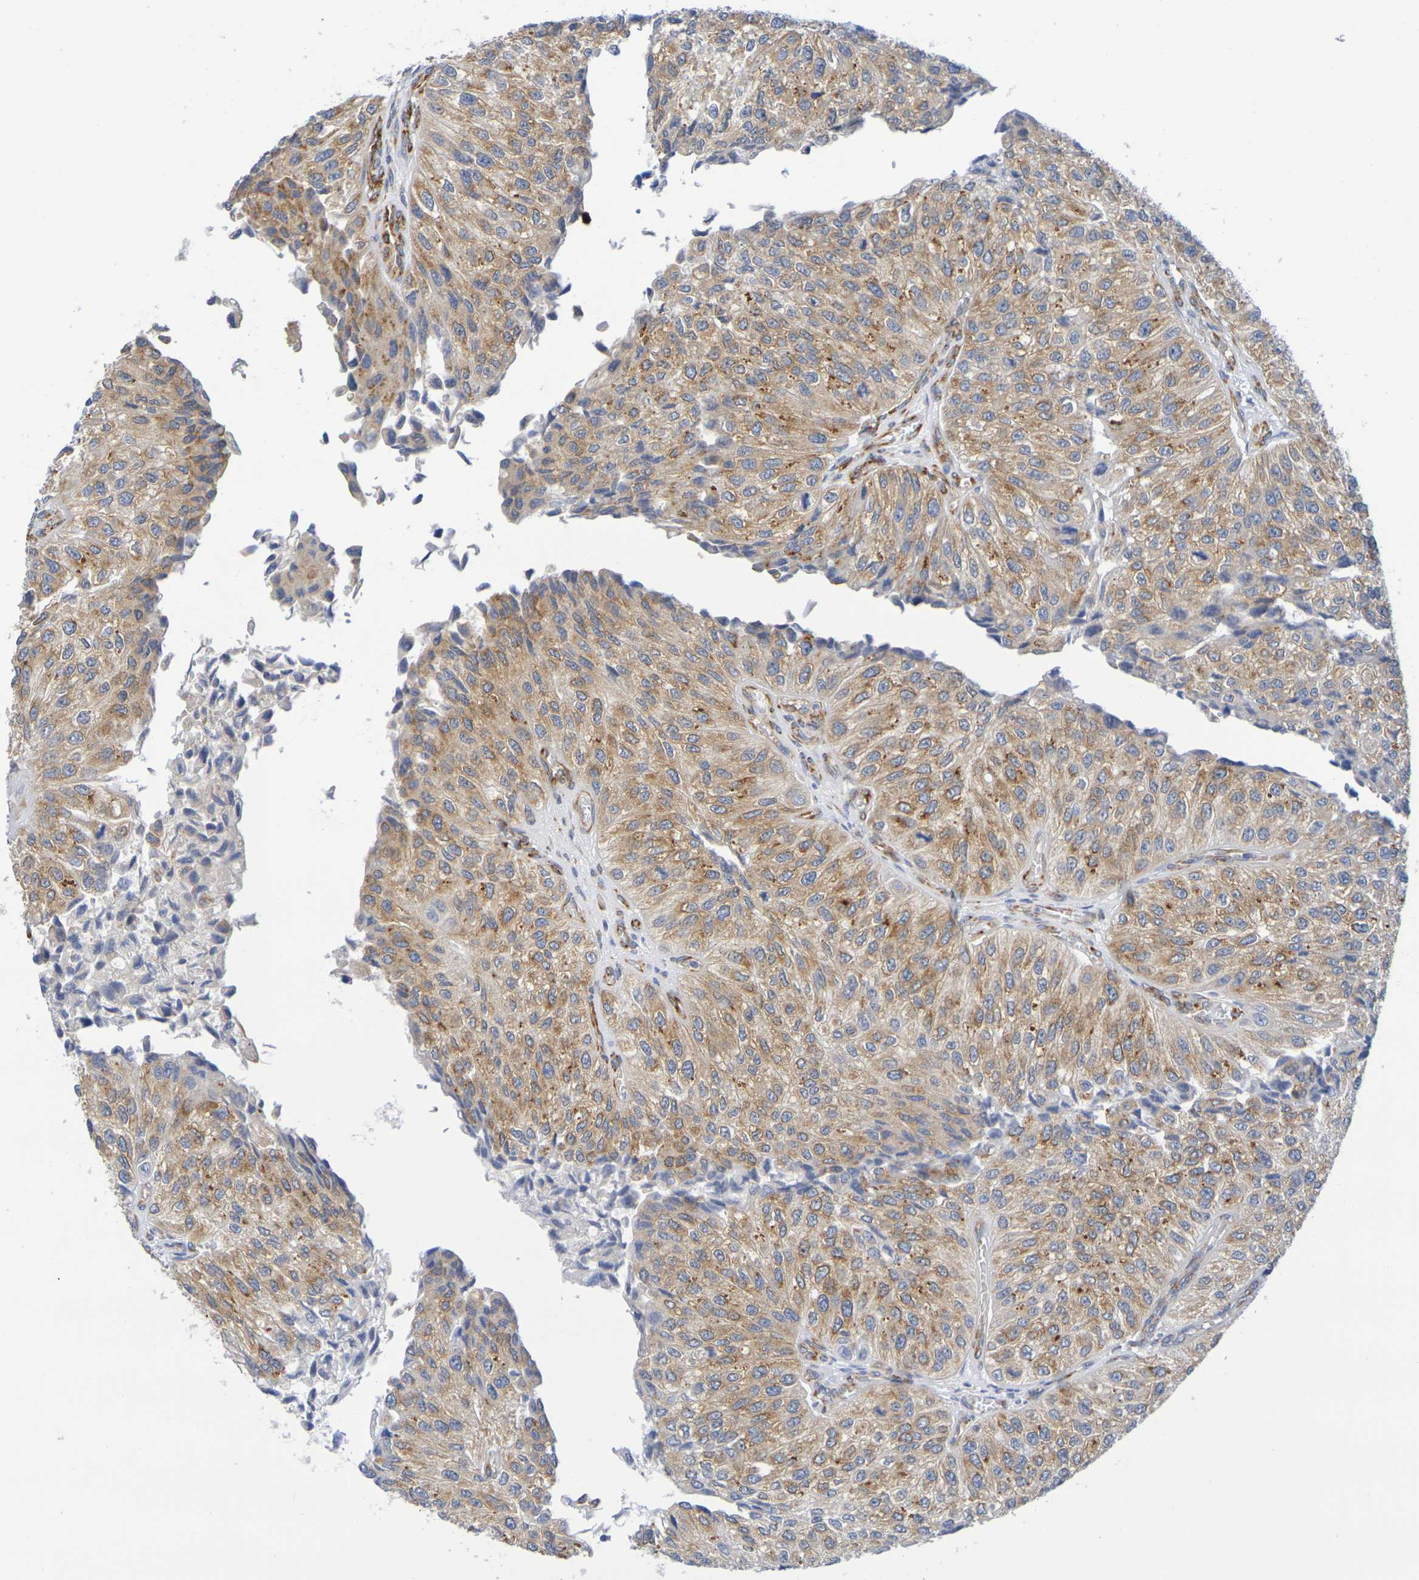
{"staining": {"intensity": "moderate", "quantity": "25%-75%", "location": "cytoplasmic/membranous"}, "tissue": "urothelial cancer", "cell_type": "Tumor cells", "image_type": "cancer", "snomed": [{"axis": "morphology", "description": "Urothelial carcinoma, High grade"}, {"axis": "topography", "description": "Kidney"}, {"axis": "topography", "description": "Urinary bladder"}], "caption": "The histopathology image demonstrates staining of urothelial cancer, revealing moderate cytoplasmic/membranous protein staining (brown color) within tumor cells. (Brightfield microscopy of DAB IHC at high magnification).", "gene": "TMCC3", "patient": {"sex": "male", "age": 77}}